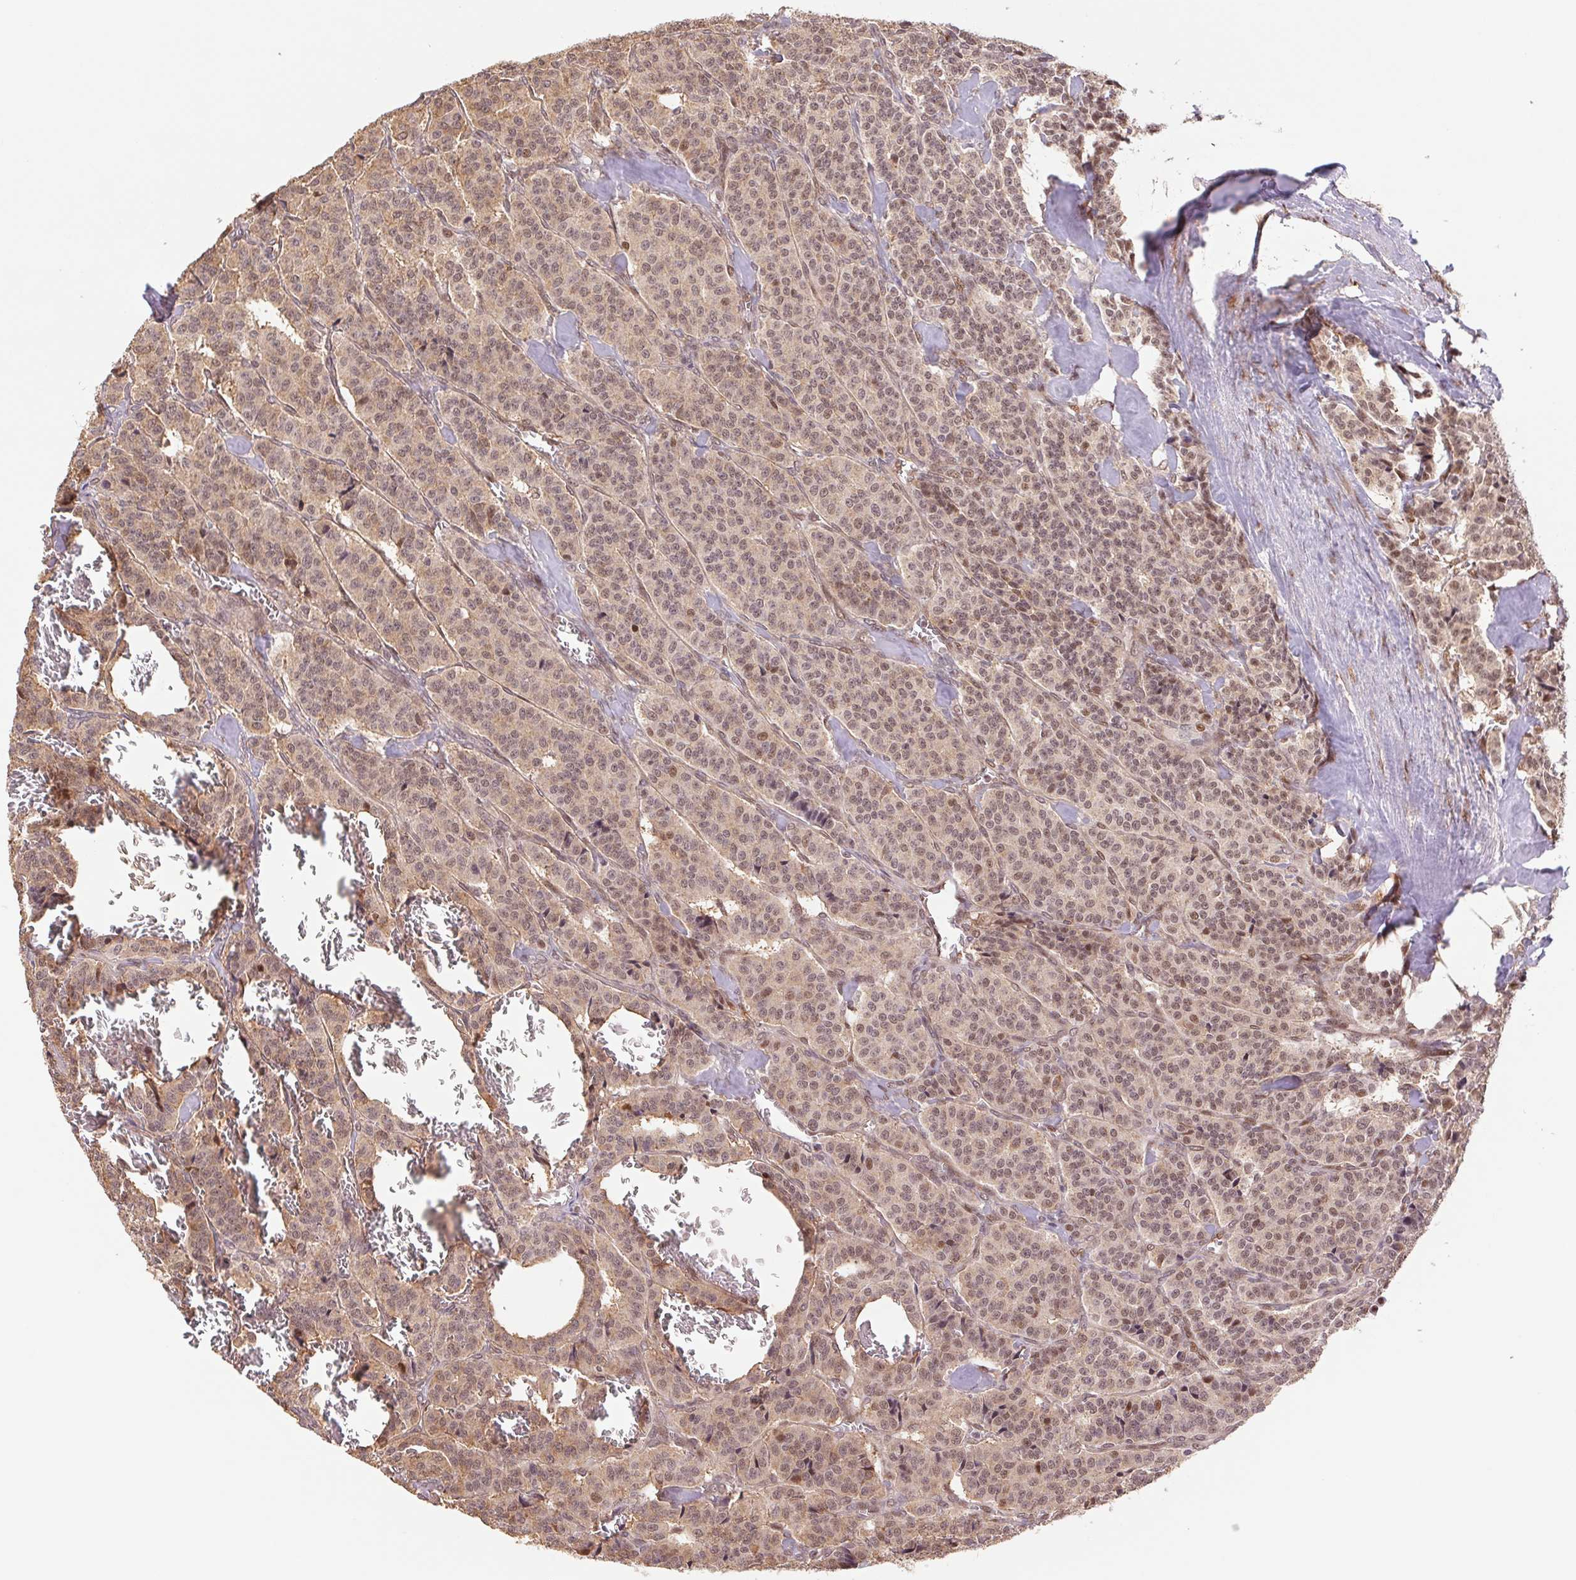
{"staining": {"intensity": "weak", "quantity": ">75%", "location": "cytoplasmic/membranous,nuclear"}, "tissue": "carcinoid", "cell_type": "Tumor cells", "image_type": "cancer", "snomed": [{"axis": "morphology", "description": "Normal tissue, NOS"}, {"axis": "morphology", "description": "Carcinoid, malignant, NOS"}, {"axis": "topography", "description": "Lung"}], "caption": "Tumor cells display low levels of weak cytoplasmic/membranous and nuclear staining in approximately >75% of cells in malignant carcinoid. (brown staining indicates protein expression, while blue staining denotes nuclei).", "gene": "CWC25", "patient": {"sex": "female", "age": 46}}